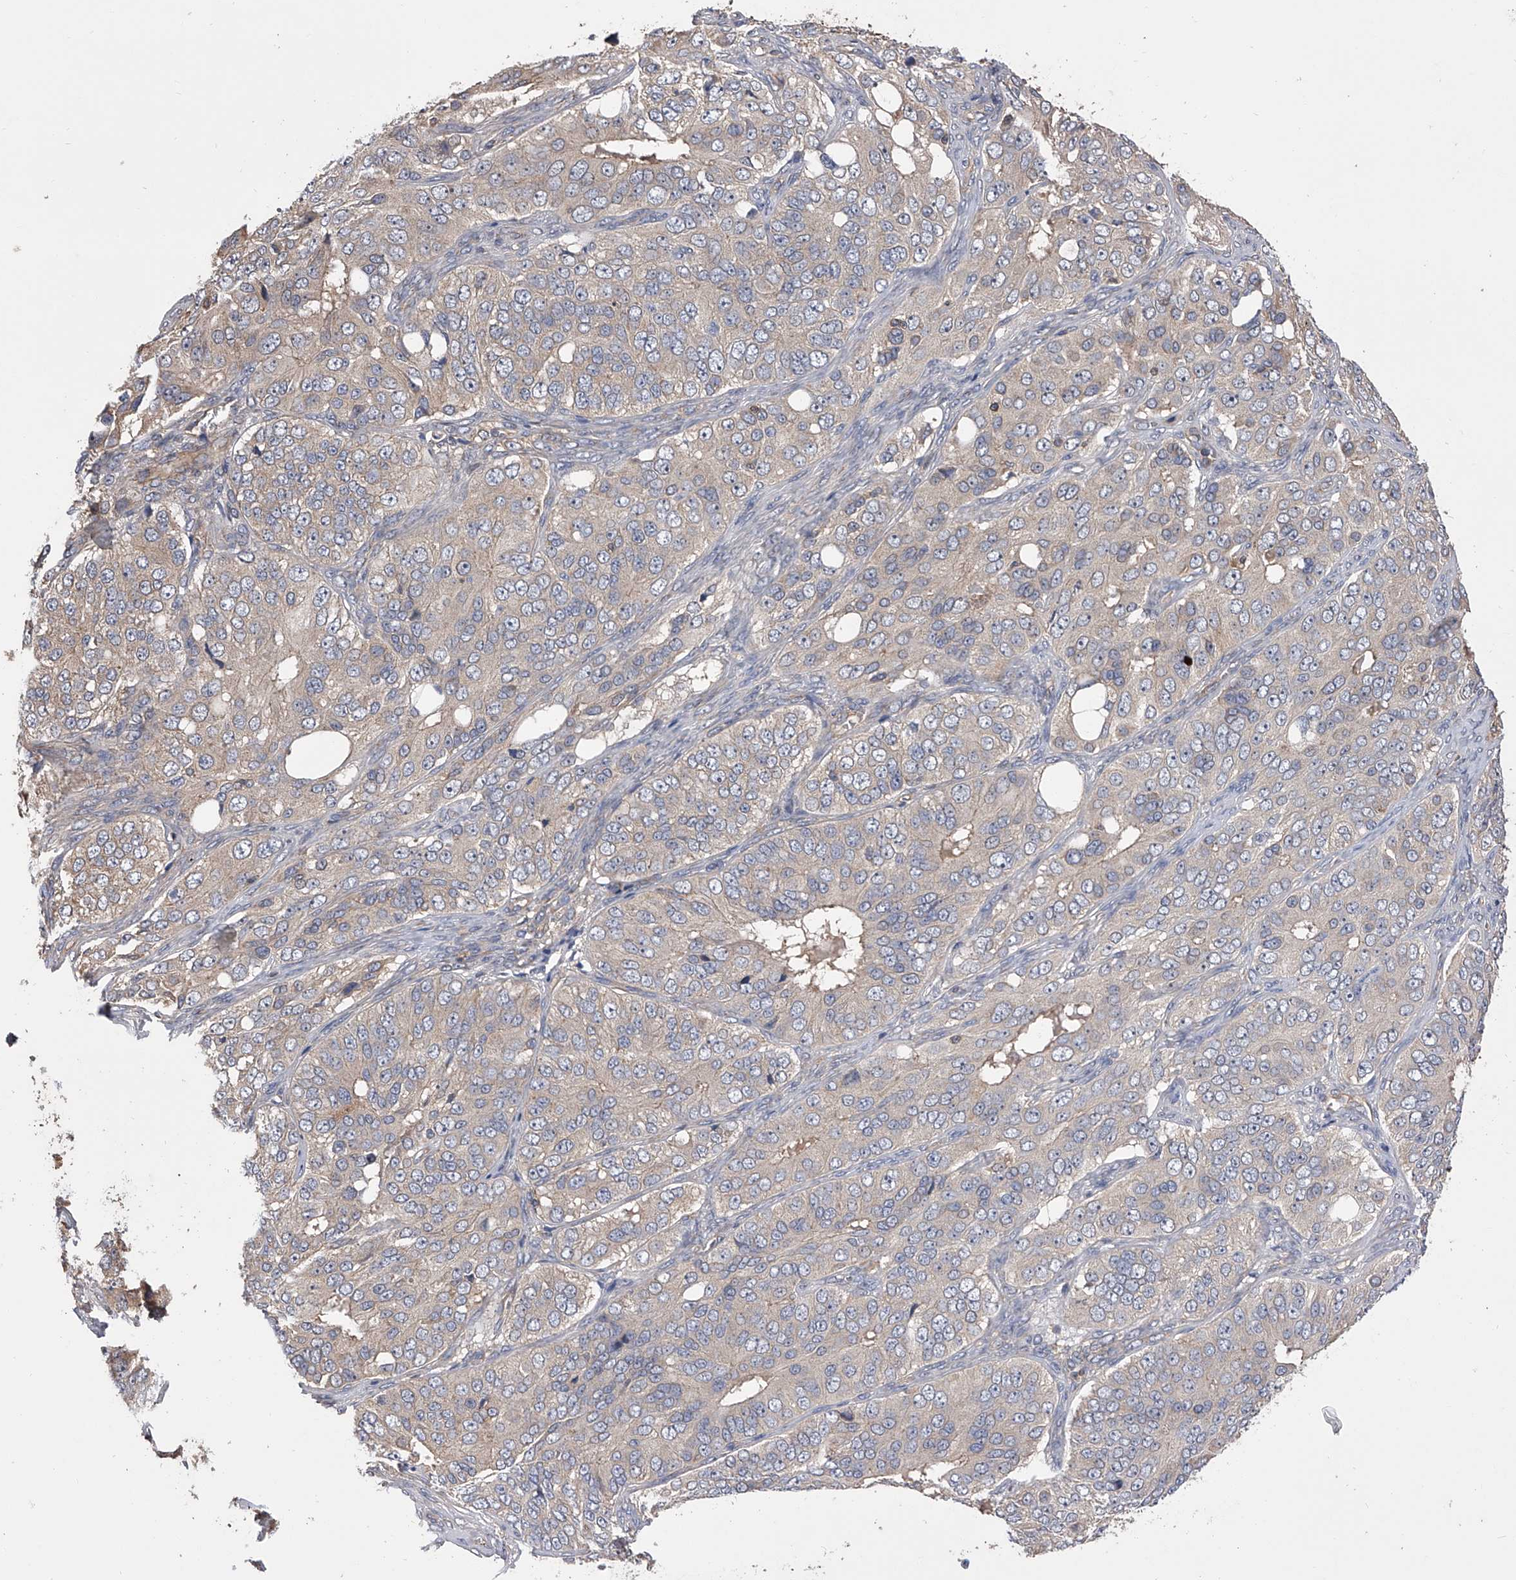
{"staining": {"intensity": "weak", "quantity": "25%-75%", "location": "cytoplasmic/membranous"}, "tissue": "ovarian cancer", "cell_type": "Tumor cells", "image_type": "cancer", "snomed": [{"axis": "morphology", "description": "Carcinoma, endometroid"}, {"axis": "topography", "description": "Ovary"}], "caption": "Immunohistochemistry (IHC) micrograph of ovarian endometroid carcinoma stained for a protein (brown), which demonstrates low levels of weak cytoplasmic/membranous expression in approximately 25%-75% of tumor cells.", "gene": "CUL7", "patient": {"sex": "female", "age": 51}}